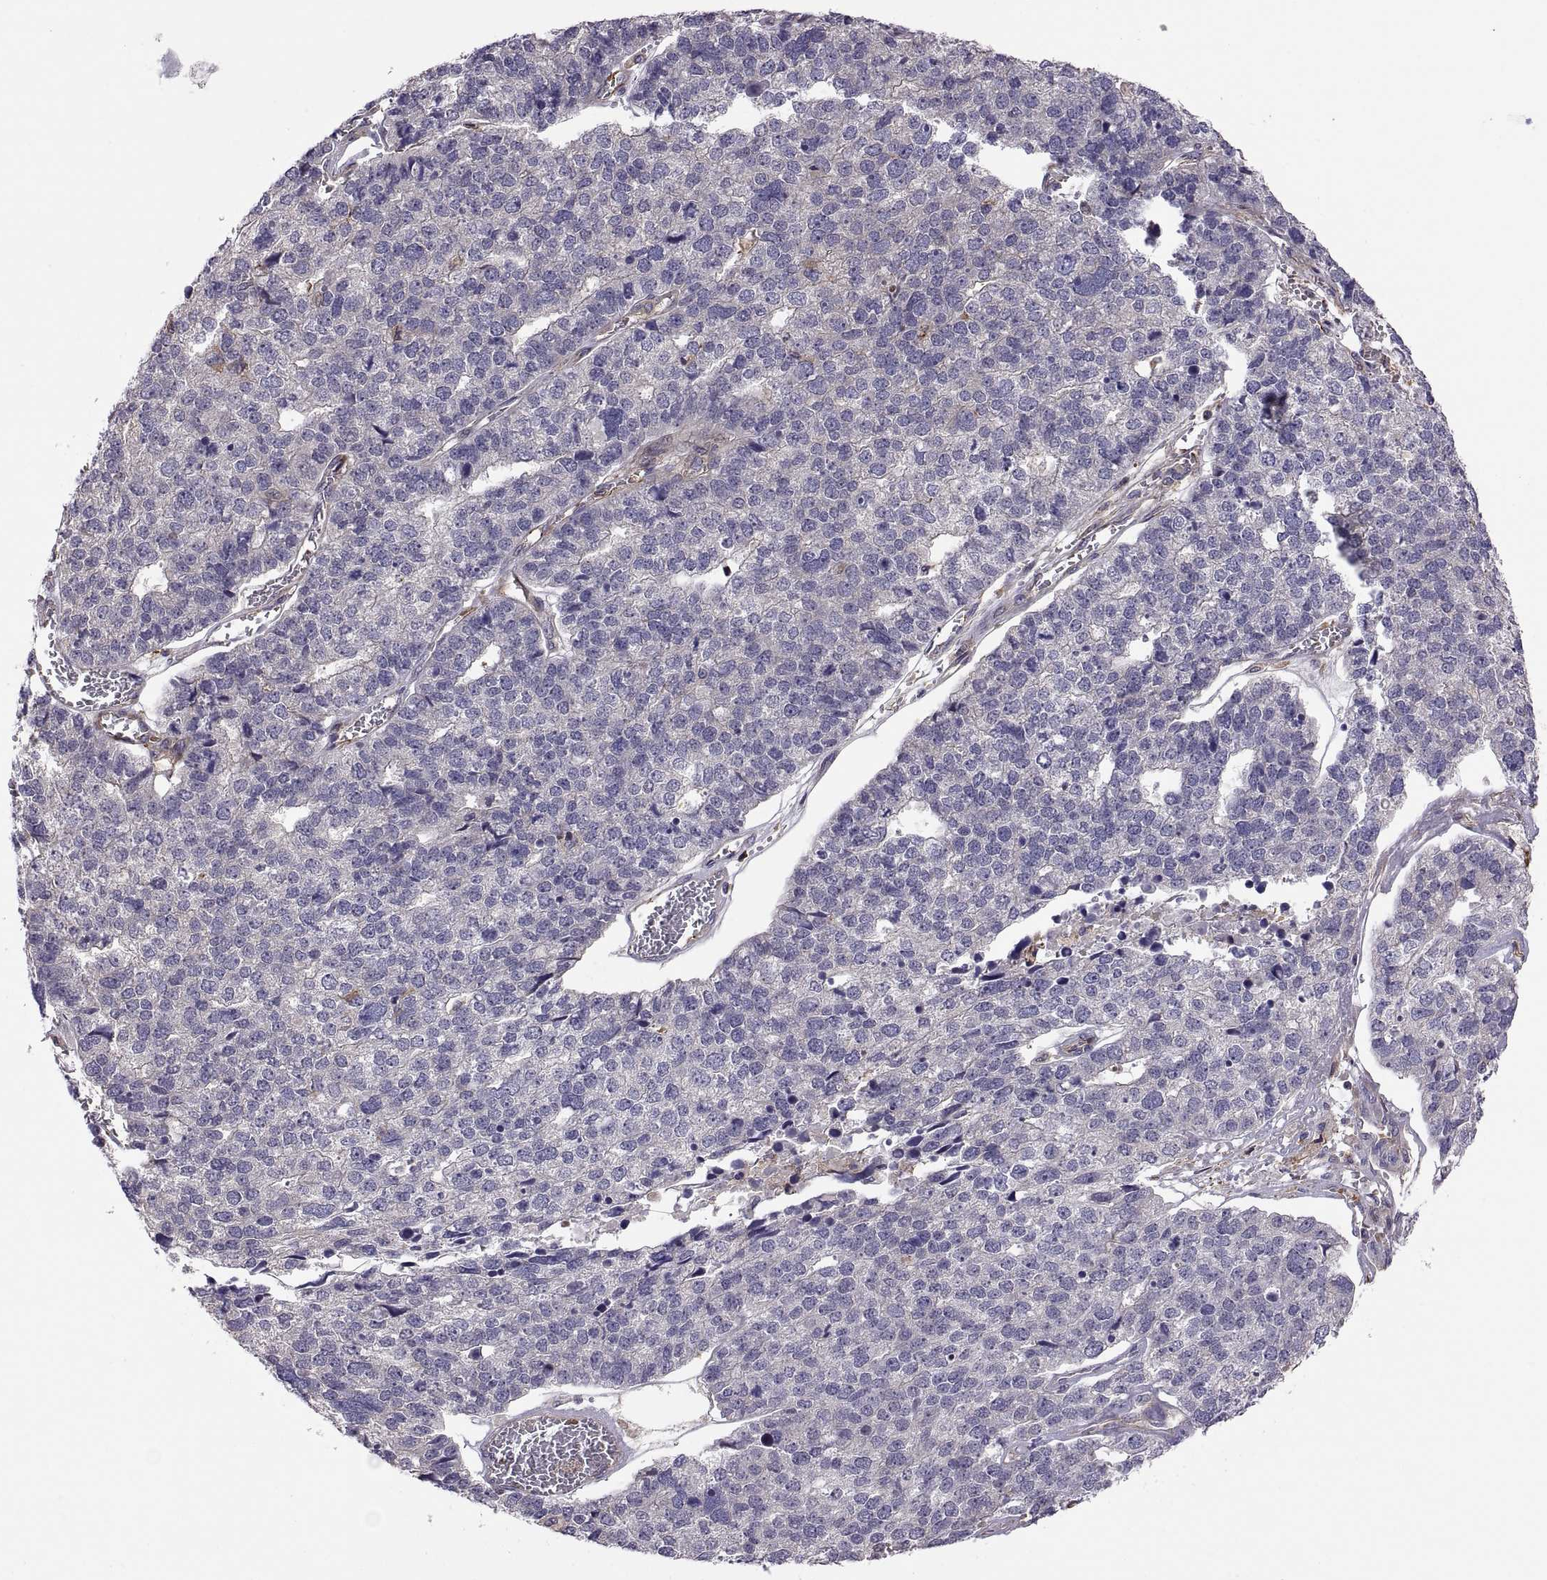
{"staining": {"intensity": "negative", "quantity": "none", "location": "none"}, "tissue": "stomach cancer", "cell_type": "Tumor cells", "image_type": "cancer", "snomed": [{"axis": "morphology", "description": "Adenocarcinoma, NOS"}, {"axis": "topography", "description": "Stomach"}], "caption": "Photomicrograph shows no significant protein staining in tumor cells of adenocarcinoma (stomach).", "gene": "SPATA32", "patient": {"sex": "male", "age": 69}}